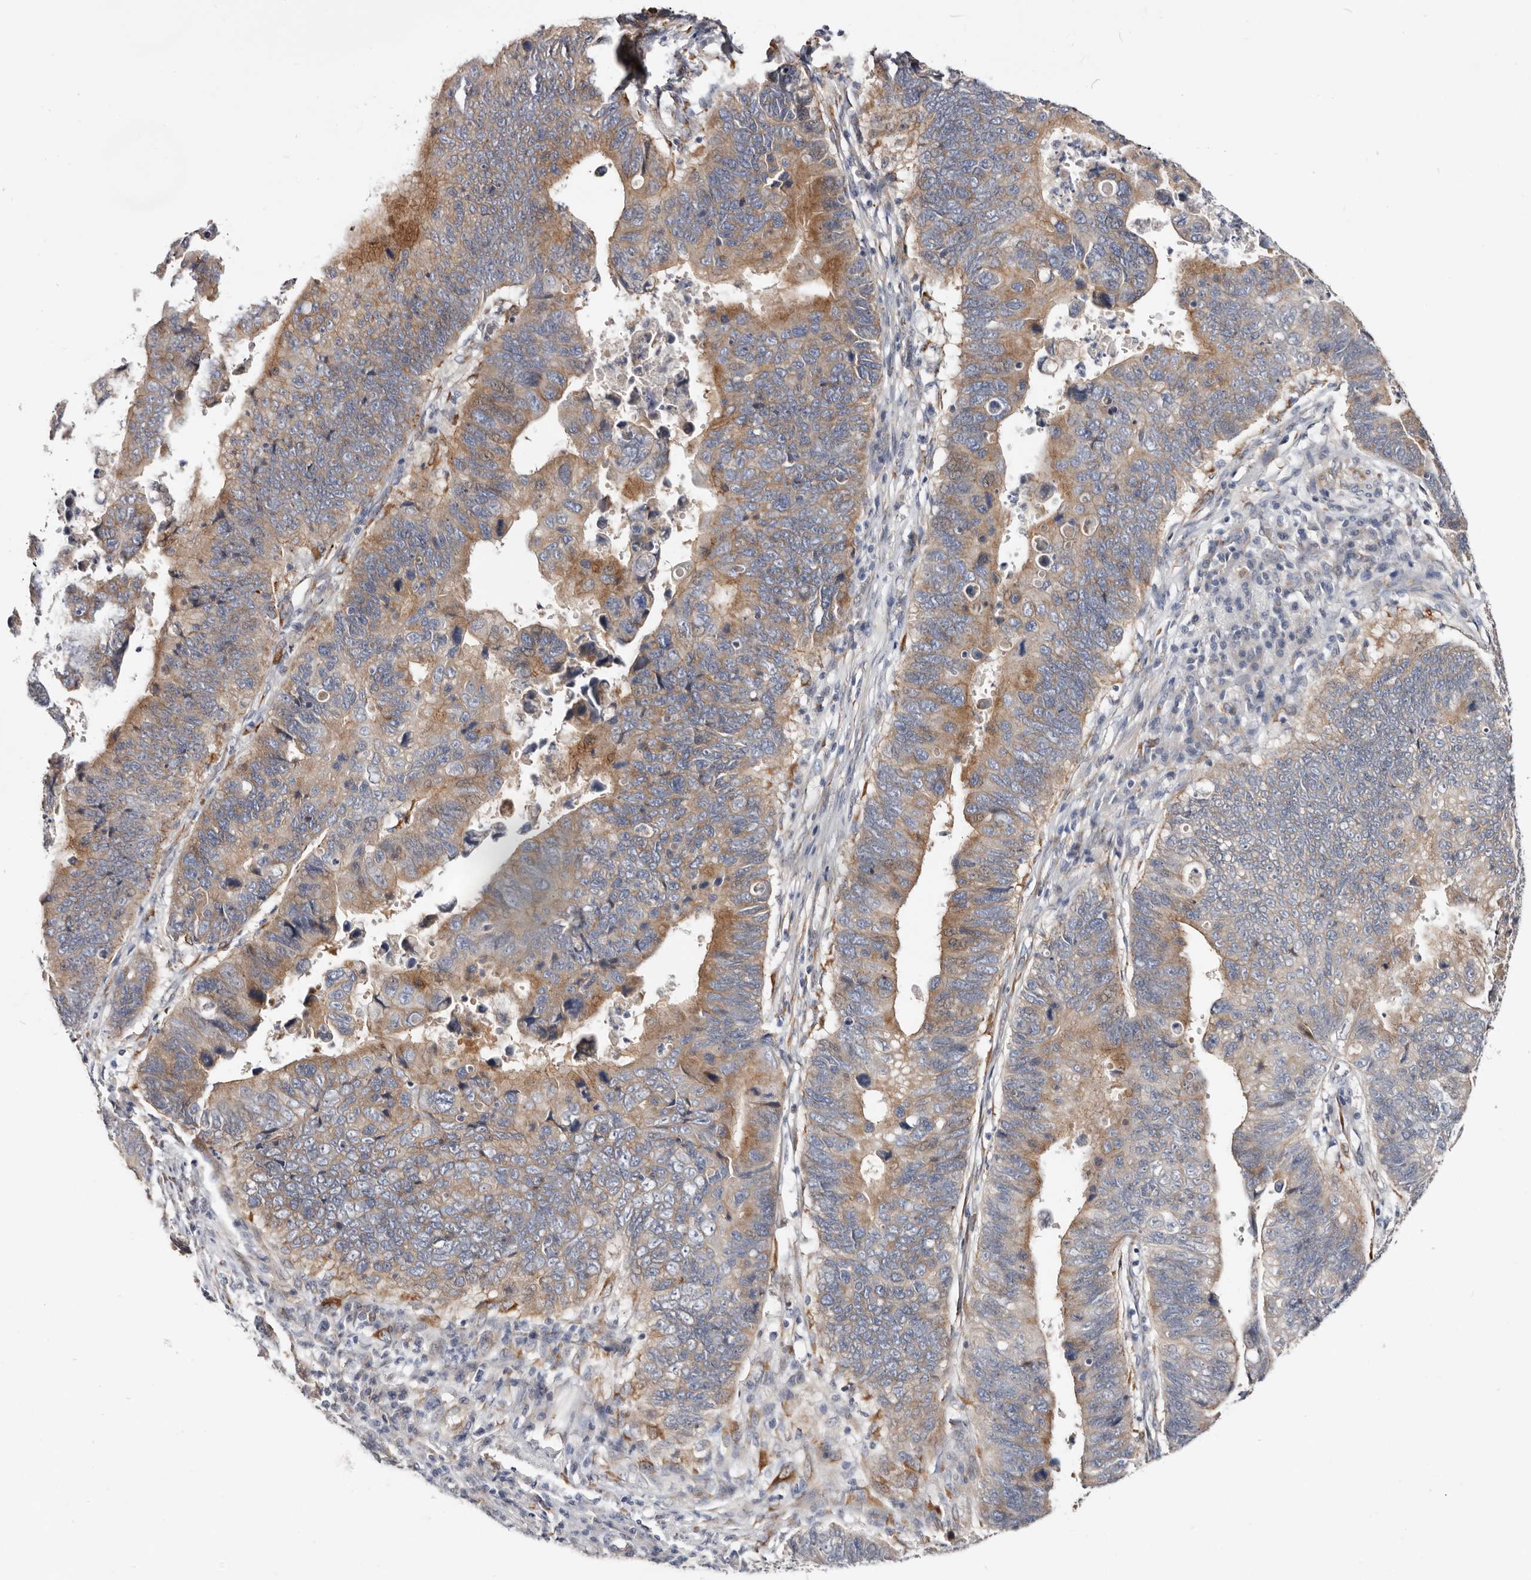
{"staining": {"intensity": "moderate", "quantity": "25%-75%", "location": "cytoplasmic/membranous"}, "tissue": "stomach cancer", "cell_type": "Tumor cells", "image_type": "cancer", "snomed": [{"axis": "morphology", "description": "Adenocarcinoma, NOS"}, {"axis": "topography", "description": "Stomach"}], "caption": "Stomach cancer stained with DAB immunohistochemistry reveals medium levels of moderate cytoplasmic/membranous expression in approximately 25%-75% of tumor cells.", "gene": "USH1C", "patient": {"sex": "male", "age": 59}}